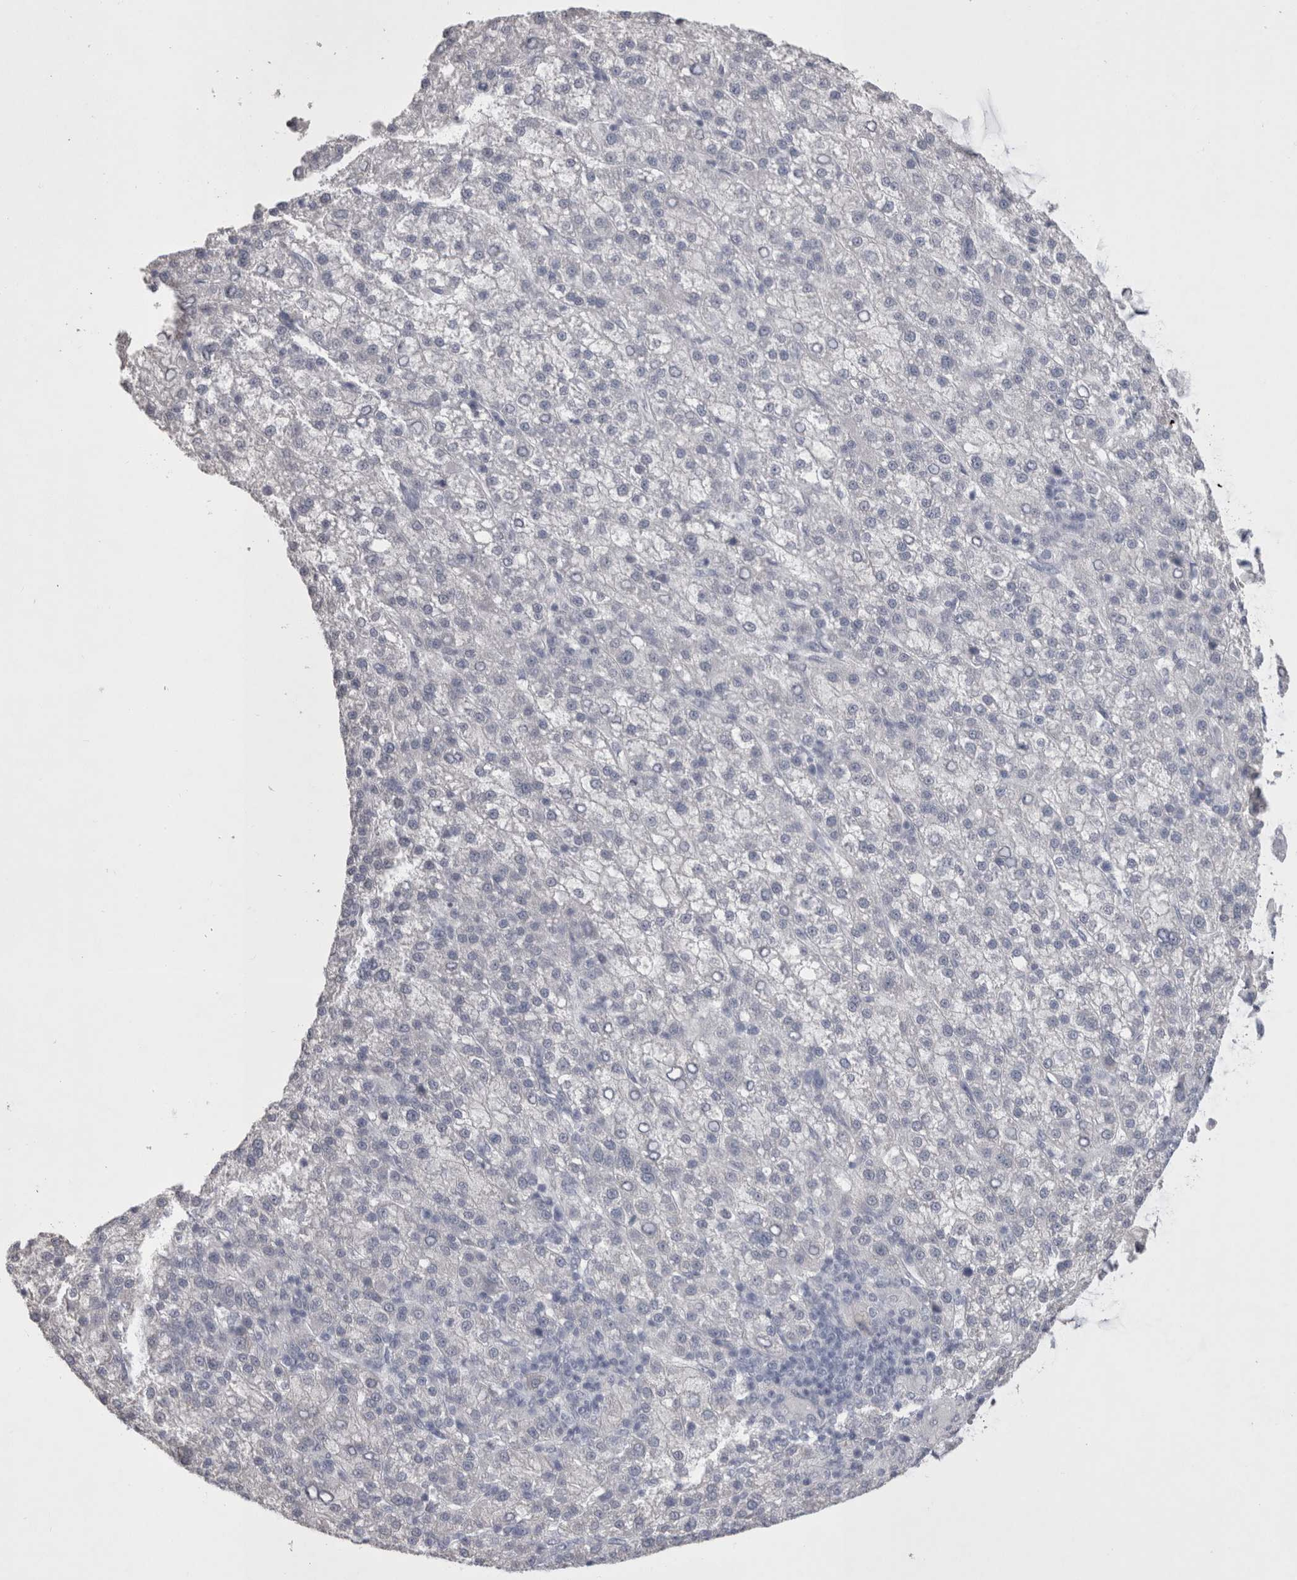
{"staining": {"intensity": "negative", "quantity": "none", "location": "none"}, "tissue": "liver cancer", "cell_type": "Tumor cells", "image_type": "cancer", "snomed": [{"axis": "morphology", "description": "Carcinoma, Hepatocellular, NOS"}, {"axis": "topography", "description": "Liver"}], "caption": "Tumor cells show no significant protein staining in liver cancer (hepatocellular carcinoma).", "gene": "ADAM2", "patient": {"sex": "female", "age": 58}}